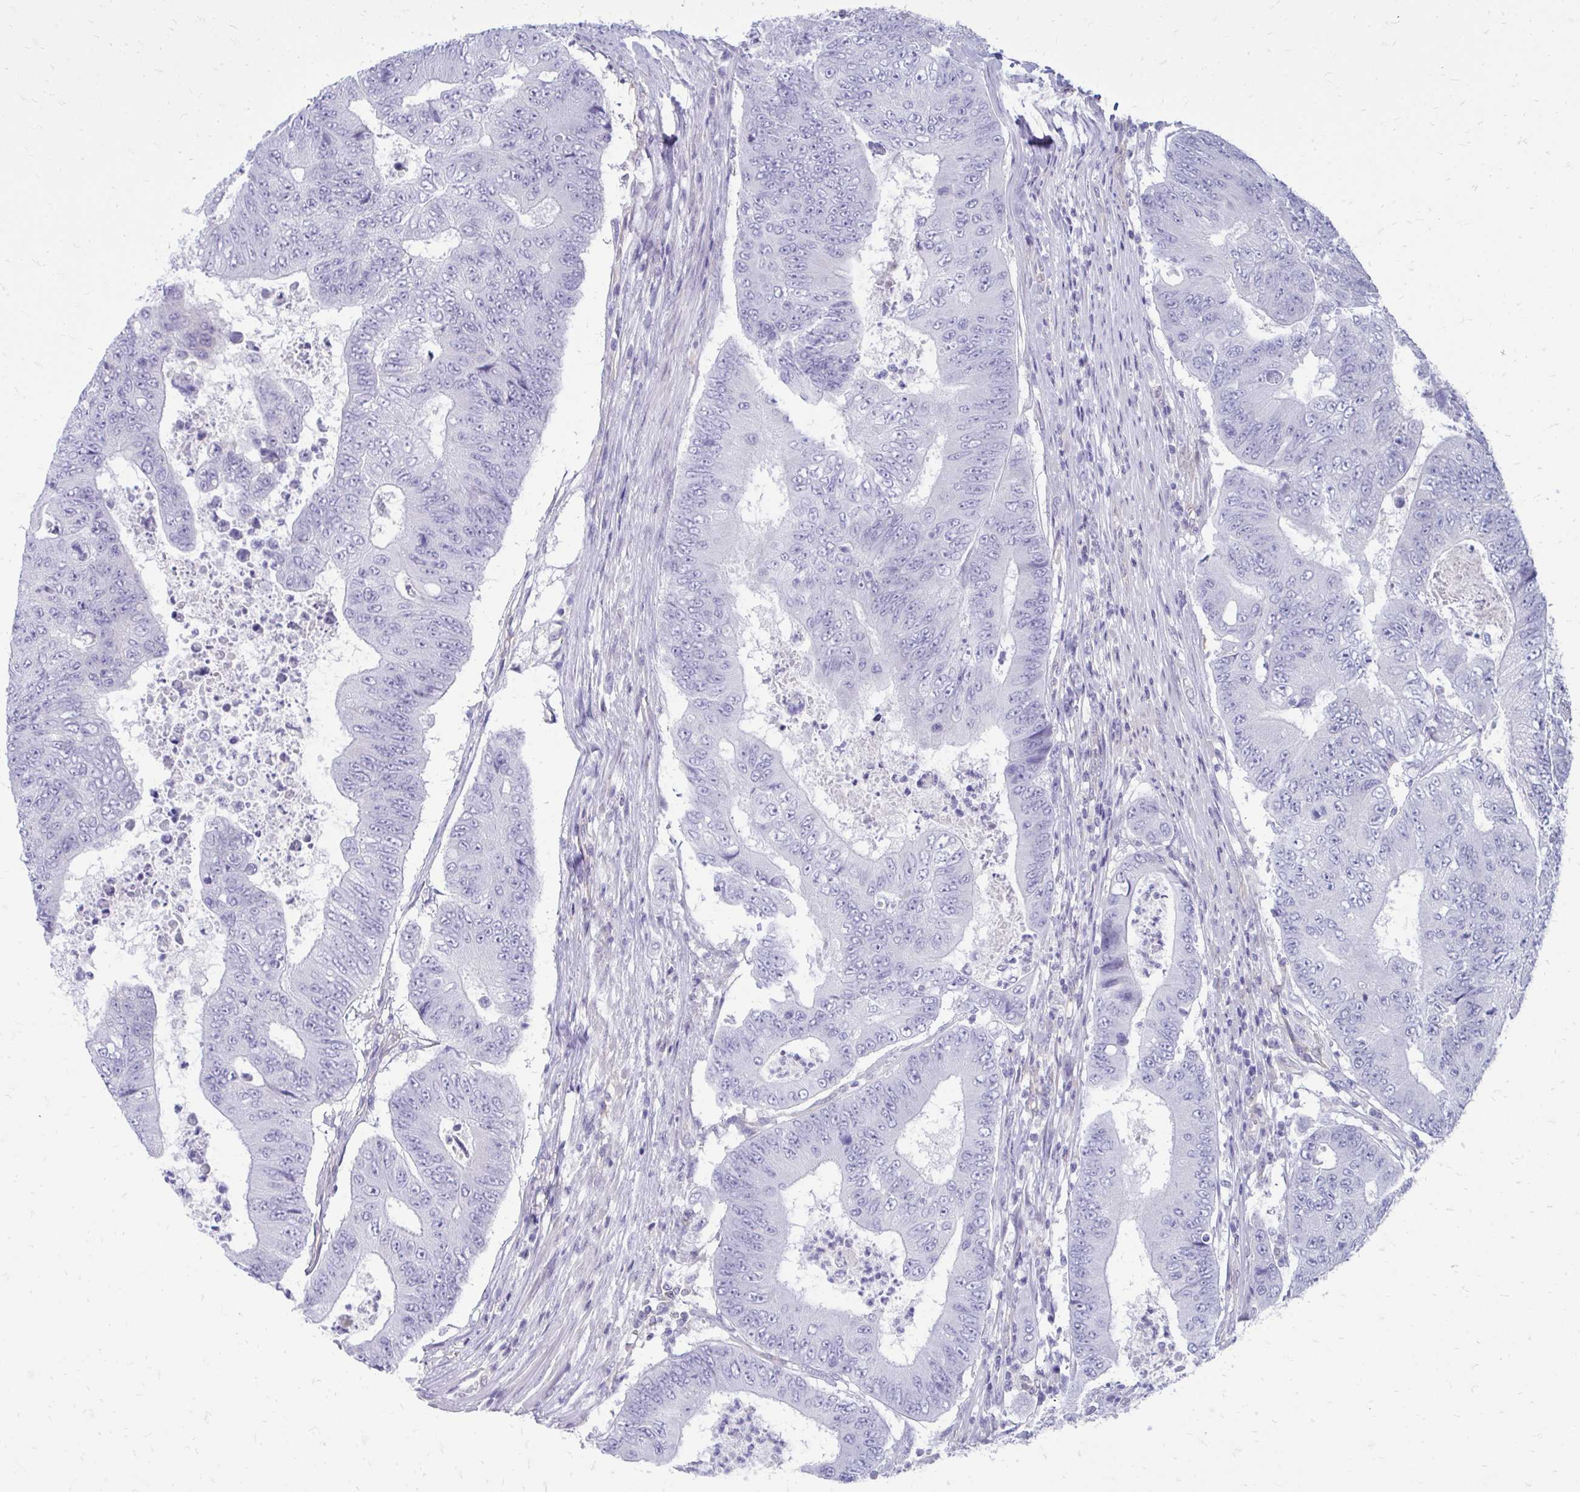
{"staining": {"intensity": "negative", "quantity": "none", "location": "none"}, "tissue": "colorectal cancer", "cell_type": "Tumor cells", "image_type": "cancer", "snomed": [{"axis": "morphology", "description": "Adenocarcinoma, NOS"}, {"axis": "topography", "description": "Colon"}], "caption": "Histopathology image shows no significant protein staining in tumor cells of colorectal cancer. (DAB IHC visualized using brightfield microscopy, high magnification).", "gene": "FABP3", "patient": {"sex": "female", "age": 48}}